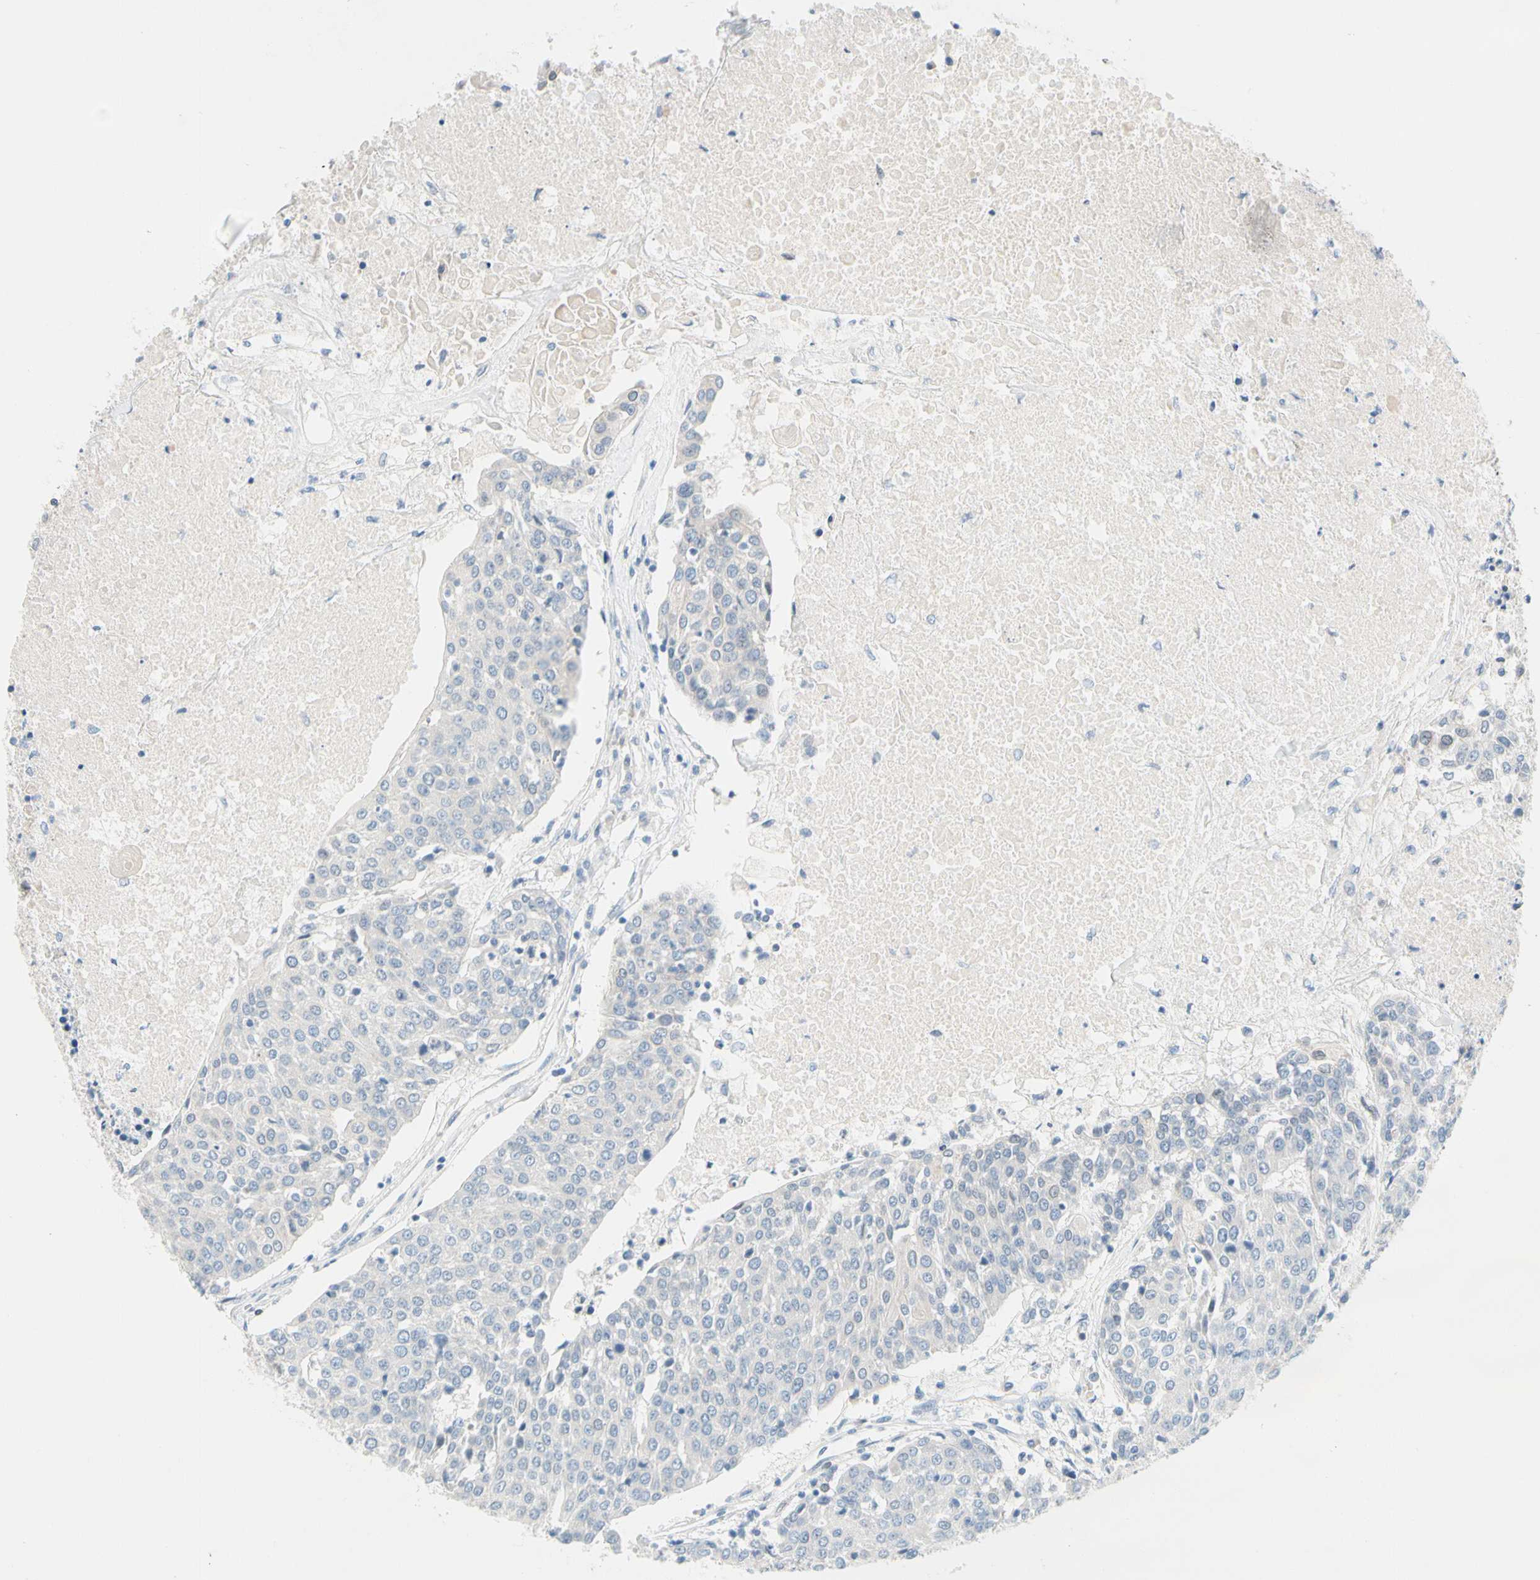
{"staining": {"intensity": "negative", "quantity": "none", "location": "none"}, "tissue": "urothelial cancer", "cell_type": "Tumor cells", "image_type": "cancer", "snomed": [{"axis": "morphology", "description": "Urothelial carcinoma, High grade"}, {"axis": "topography", "description": "Urinary bladder"}], "caption": "DAB immunohistochemical staining of urothelial cancer demonstrates no significant staining in tumor cells.", "gene": "ZNF132", "patient": {"sex": "female", "age": 85}}